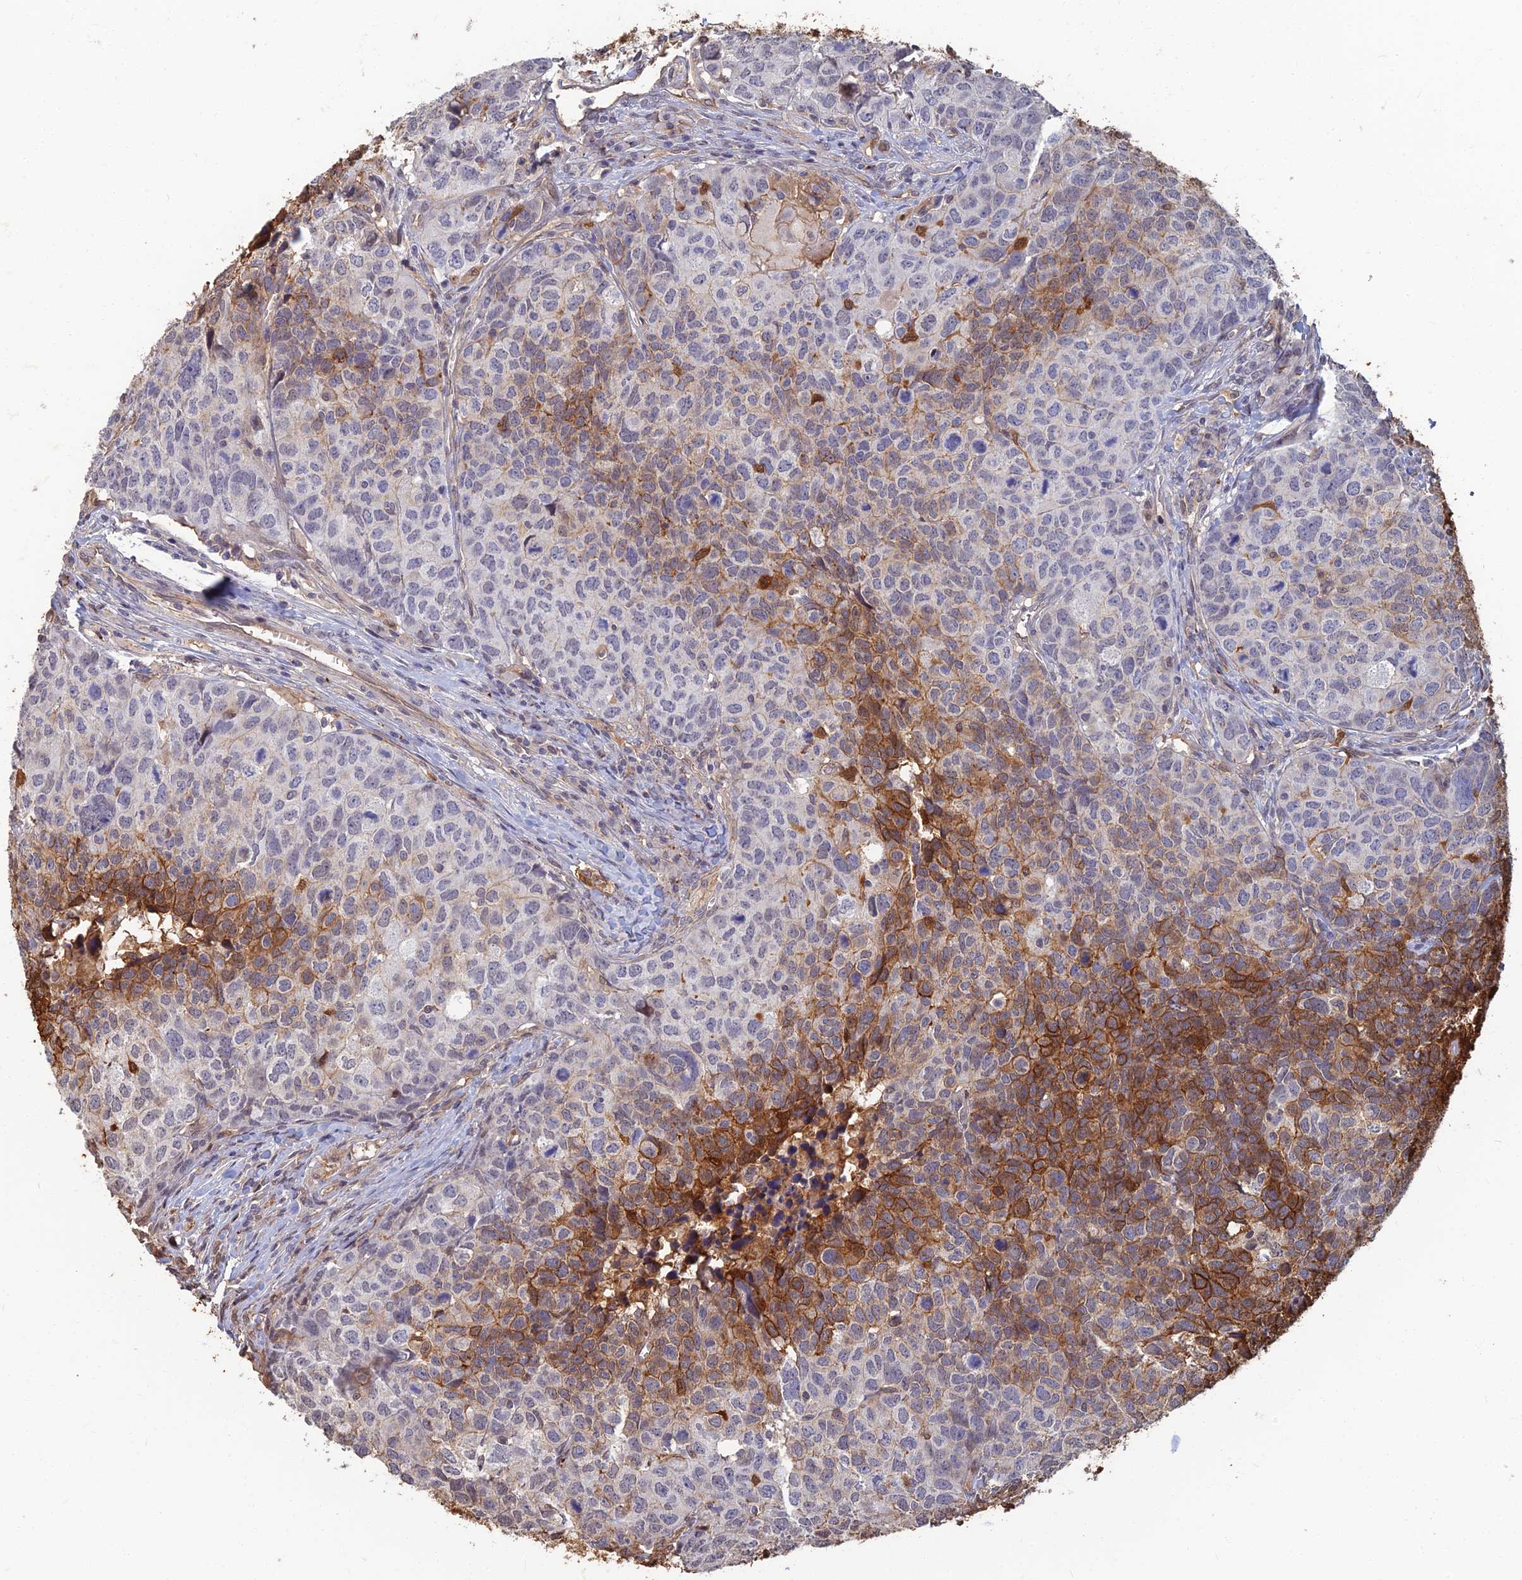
{"staining": {"intensity": "strong", "quantity": "<25%", "location": "cytoplasmic/membranous"}, "tissue": "head and neck cancer", "cell_type": "Tumor cells", "image_type": "cancer", "snomed": [{"axis": "morphology", "description": "Squamous cell carcinoma, NOS"}, {"axis": "topography", "description": "Head-Neck"}], "caption": "Immunohistochemistry image of neoplastic tissue: human head and neck cancer (squamous cell carcinoma) stained using immunohistochemistry reveals medium levels of strong protein expression localized specifically in the cytoplasmic/membranous of tumor cells, appearing as a cytoplasmic/membranous brown color.", "gene": "LRRN3", "patient": {"sex": "male", "age": 66}}